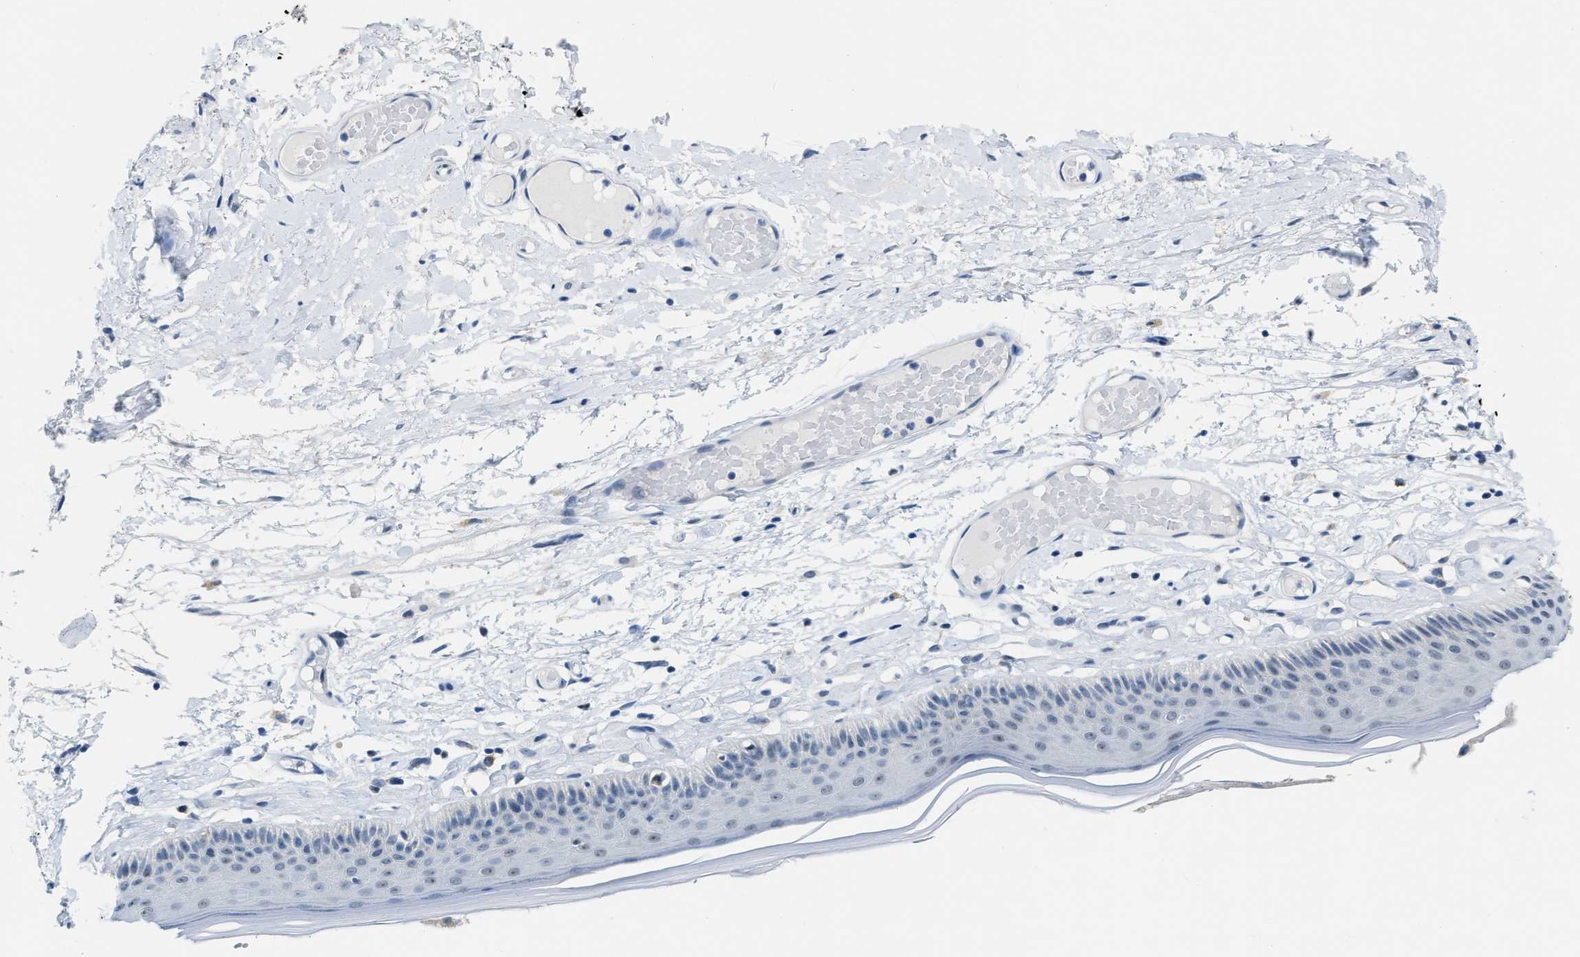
{"staining": {"intensity": "weak", "quantity": "<25%", "location": "cytoplasmic/membranous"}, "tissue": "skin", "cell_type": "Epidermal cells", "image_type": "normal", "snomed": [{"axis": "morphology", "description": "Normal tissue, NOS"}, {"axis": "topography", "description": "Vulva"}], "caption": "Epidermal cells are negative for protein expression in benign human skin. Nuclei are stained in blue.", "gene": "PHRF1", "patient": {"sex": "female", "age": 73}}